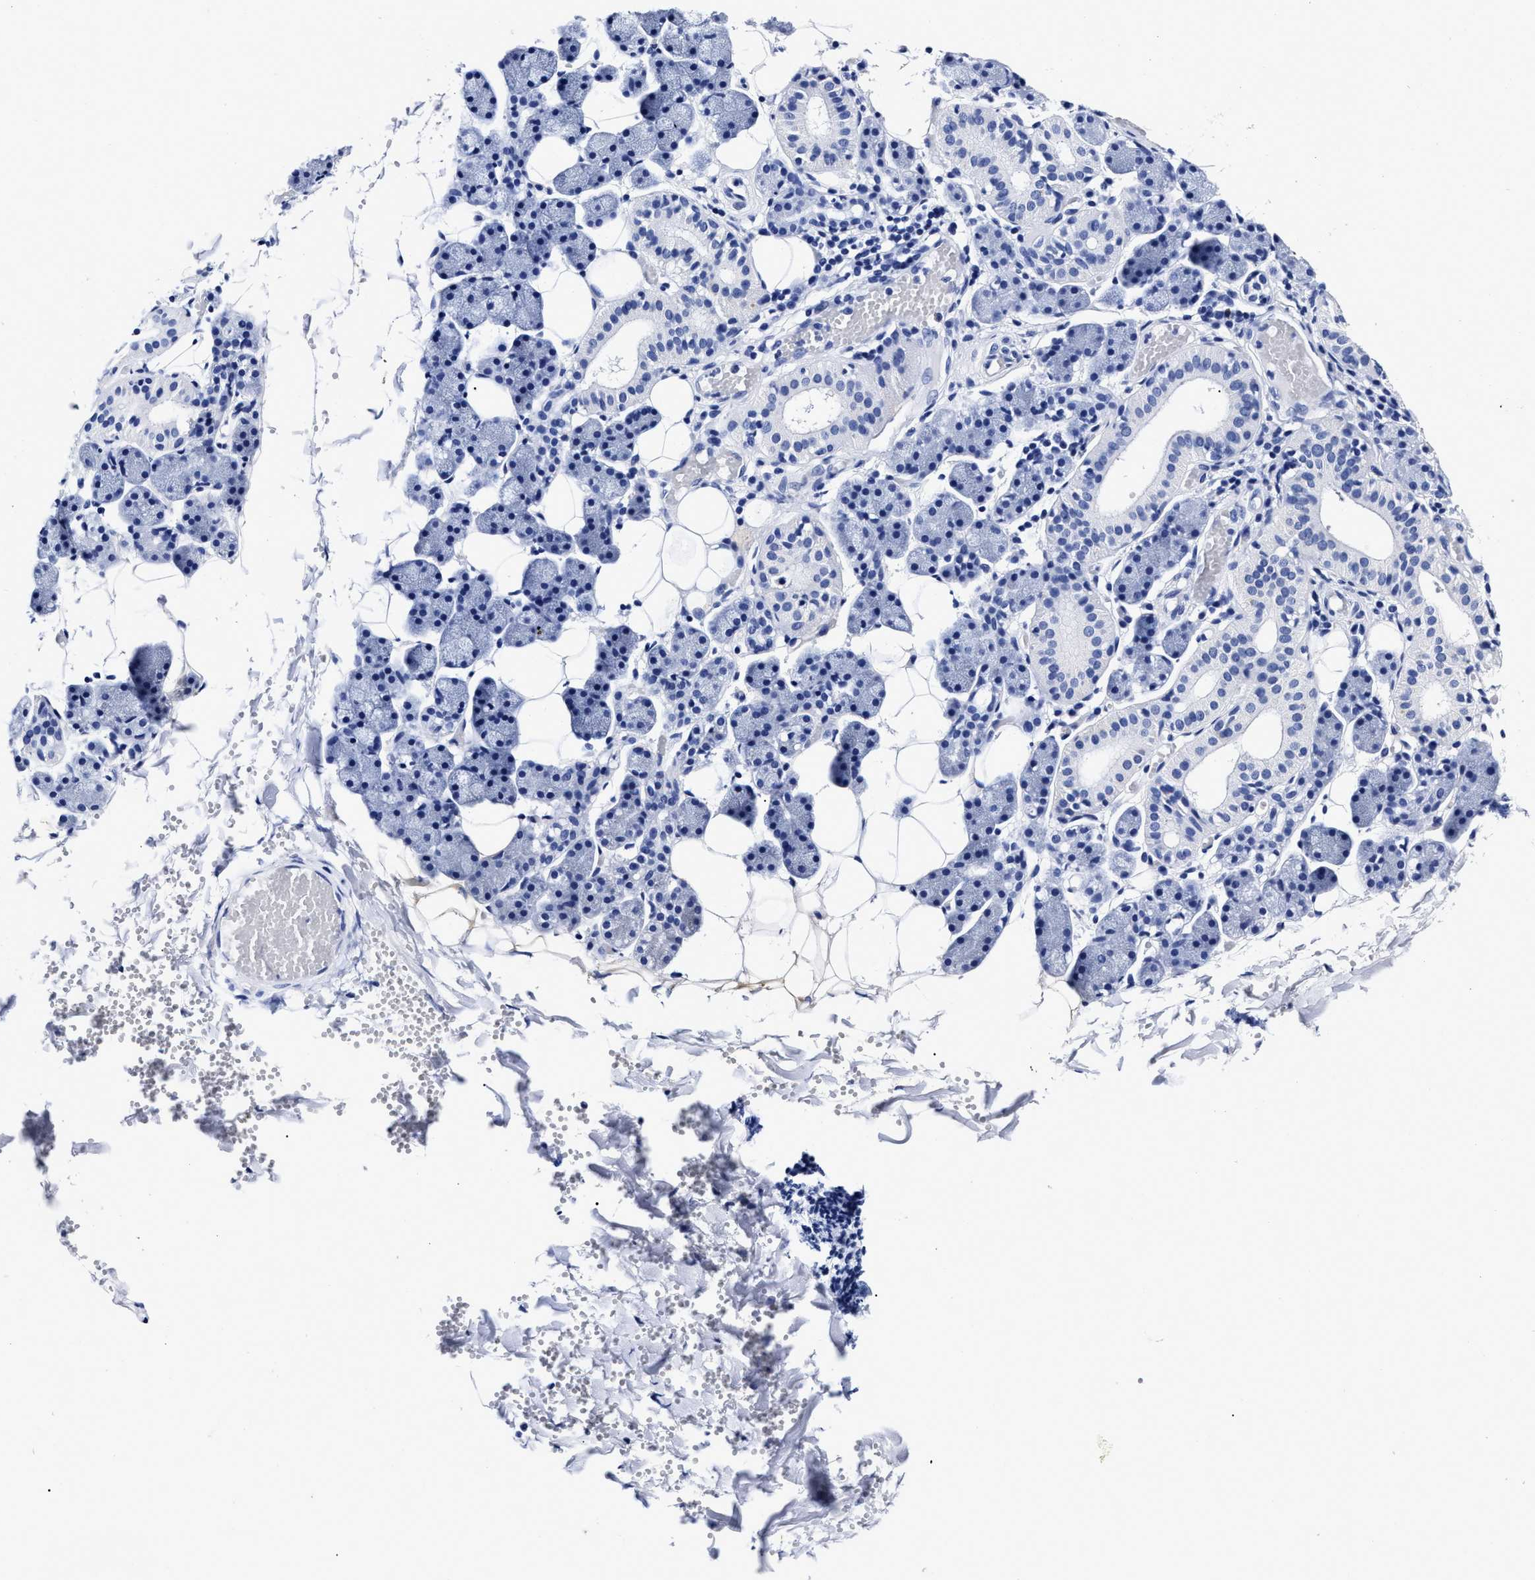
{"staining": {"intensity": "negative", "quantity": "none", "location": "none"}, "tissue": "salivary gland", "cell_type": "Glandular cells", "image_type": "normal", "snomed": [{"axis": "morphology", "description": "Normal tissue, NOS"}, {"axis": "topography", "description": "Salivary gland"}], "caption": "The image shows no staining of glandular cells in unremarkable salivary gland. Brightfield microscopy of immunohistochemistry (IHC) stained with DAB (brown) and hematoxylin (blue), captured at high magnification.", "gene": "LRRC8E", "patient": {"sex": "female", "age": 33}}